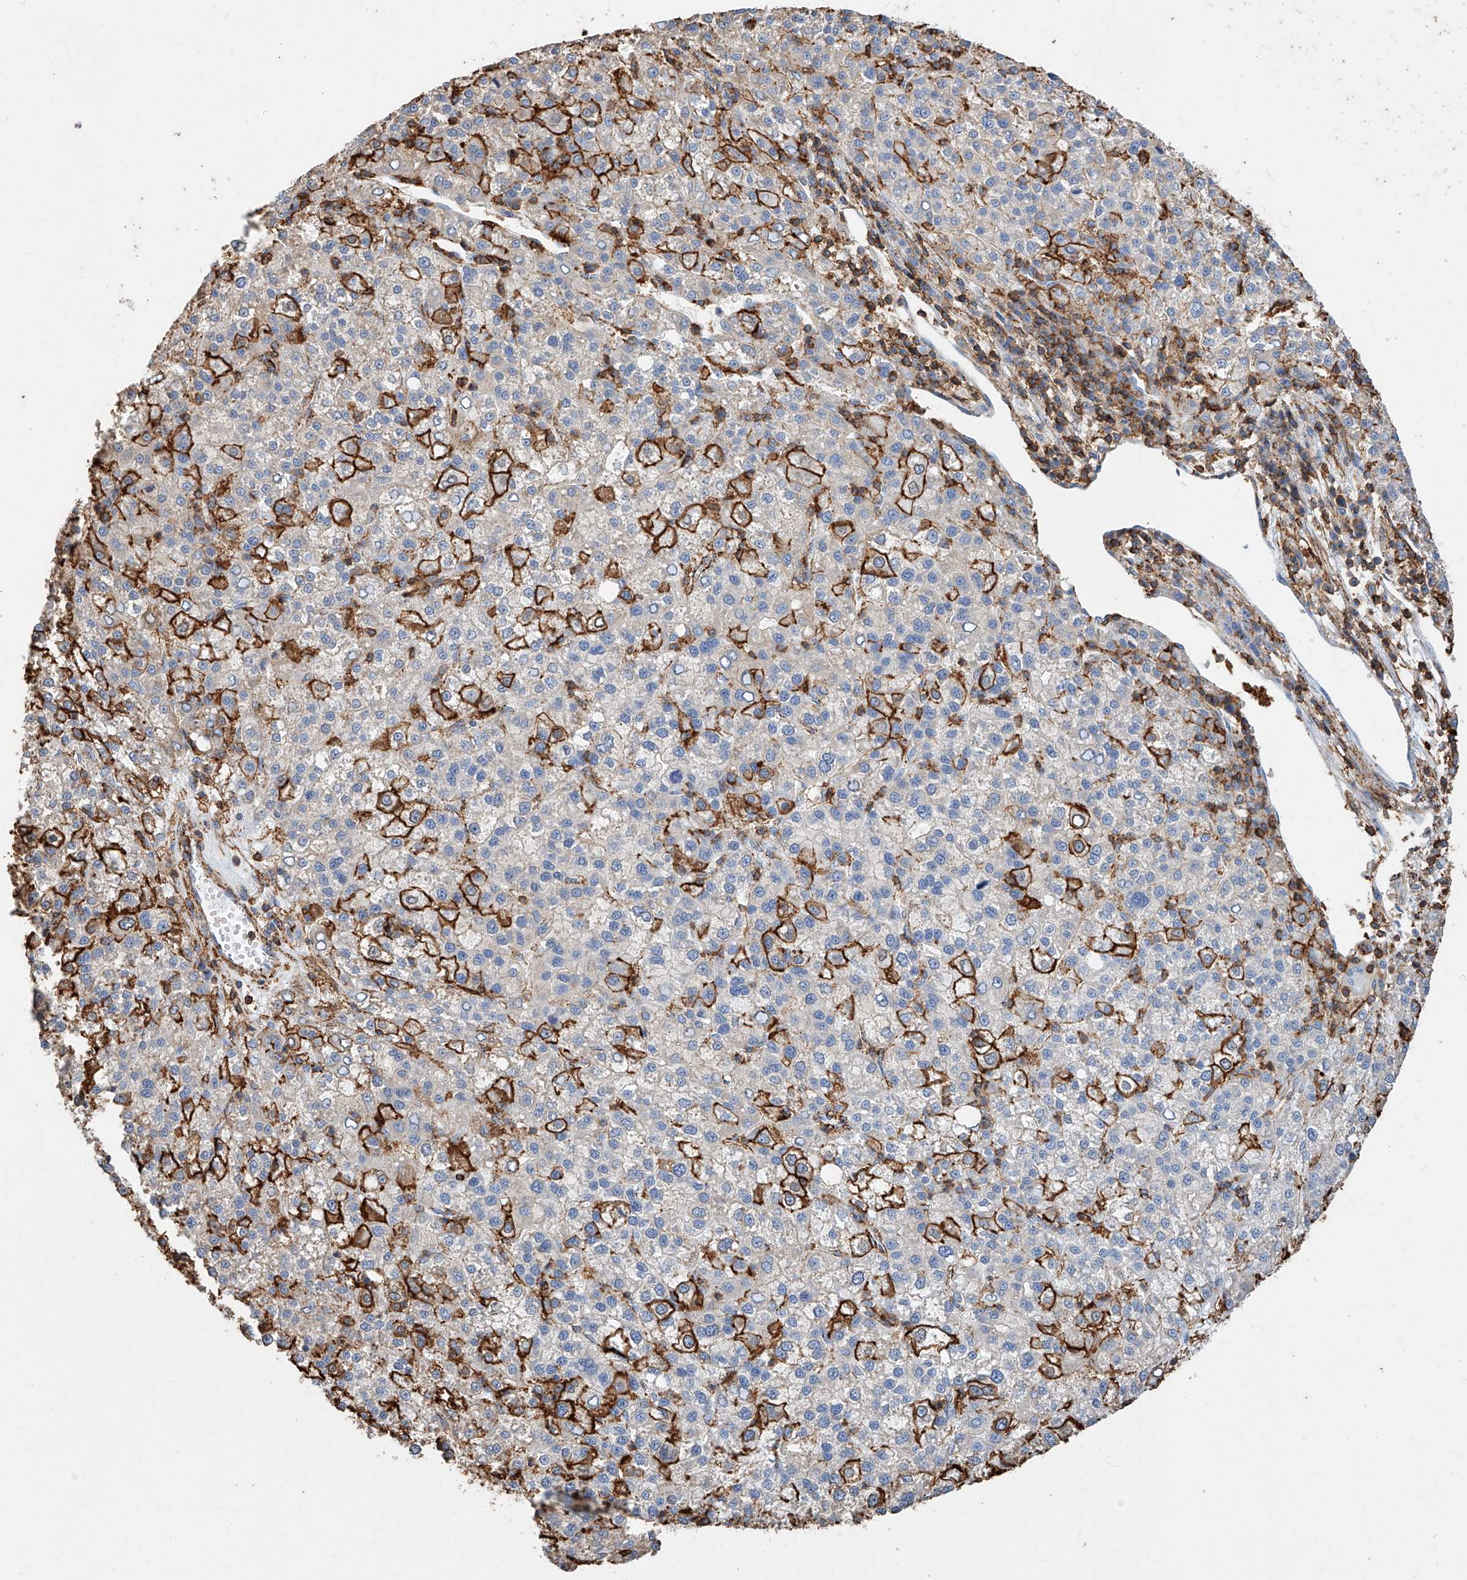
{"staining": {"intensity": "strong", "quantity": "<25%", "location": "cytoplasmic/membranous"}, "tissue": "liver cancer", "cell_type": "Tumor cells", "image_type": "cancer", "snomed": [{"axis": "morphology", "description": "Carcinoma, Hepatocellular, NOS"}, {"axis": "topography", "description": "Liver"}], "caption": "Immunohistochemical staining of liver hepatocellular carcinoma exhibits strong cytoplasmic/membranous protein positivity in approximately <25% of tumor cells.", "gene": "WFS1", "patient": {"sex": "female", "age": 58}}